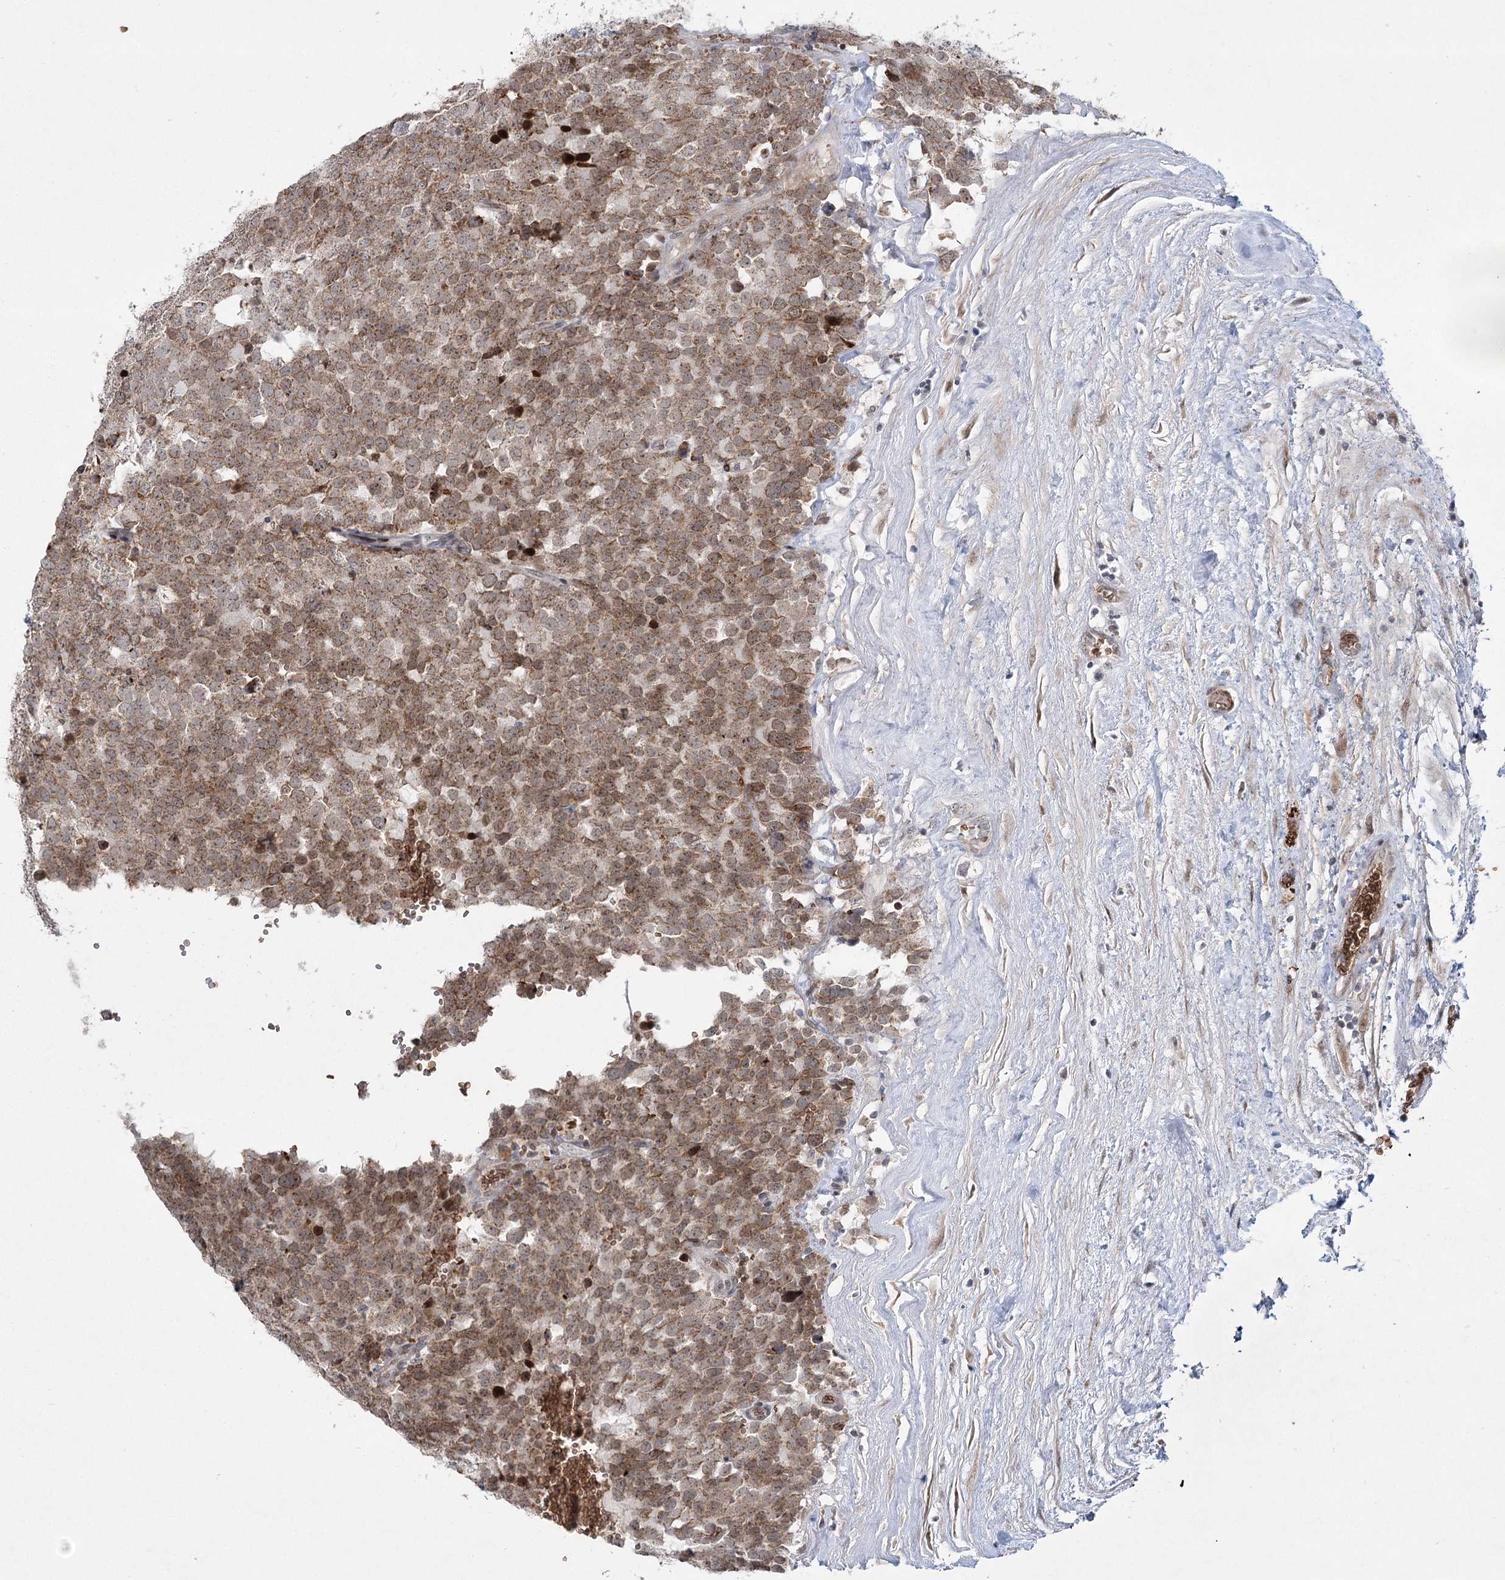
{"staining": {"intensity": "moderate", "quantity": ">75%", "location": "cytoplasmic/membranous"}, "tissue": "testis cancer", "cell_type": "Tumor cells", "image_type": "cancer", "snomed": [{"axis": "morphology", "description": "Seminoma, NOS"}, {"axis": "topography", "description": "Testis"}], "caption": "IHC (DAB (3,3'-diaminobenzidine)) staining of seminoma (testis) demonstrates moderate cytoplasmic/membranous protein positivity in about >75% of tumor cells.", "gene": "NSMCE4A", "patient": {"sex": "male", "age": 71}}